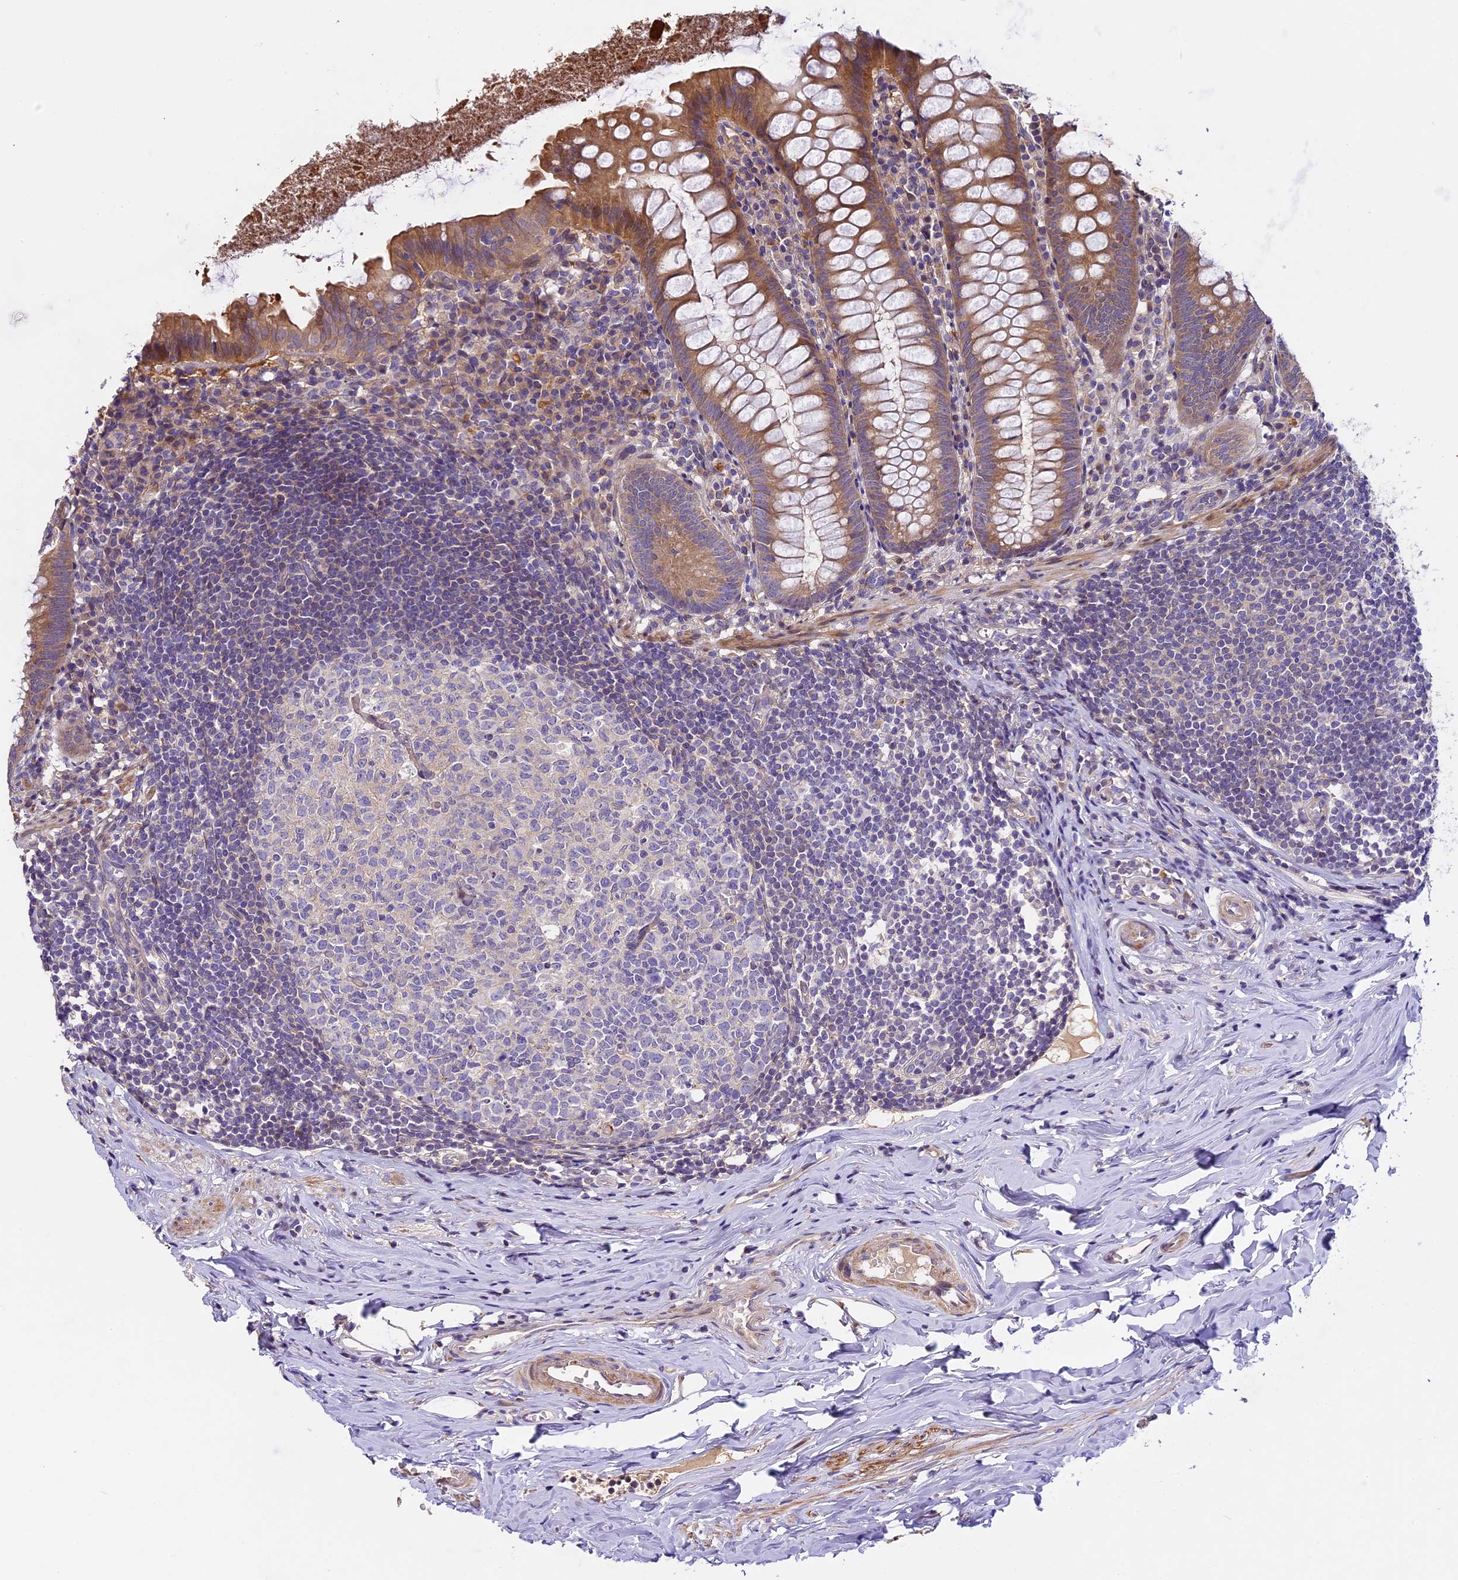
{"staining": {"intensity": "moderate", "quantity": ">75%", "location": "cytoplasmic/membranous"}, "tissue": "appendix", "cell_type": "Glandular cells", "image_type": "normal", "snomed": [{"axis": "morphology", "description": "Normal tissue, NOS"}, {"axis": "topography", "description": "Appendix"}], "caption": "The image demonstrates a brown stain indicating the presence of a protein in the cytoplasmic/membranous of glandular cells in appendix. The staining was performed using DAB (3,3'-diaminobenzidine), with brown indicating positive protein expression. Nuclei are stained blue with hematoxylin.", "gene": "FAM98C", "patient": {"sex": "female", "age": 51}}